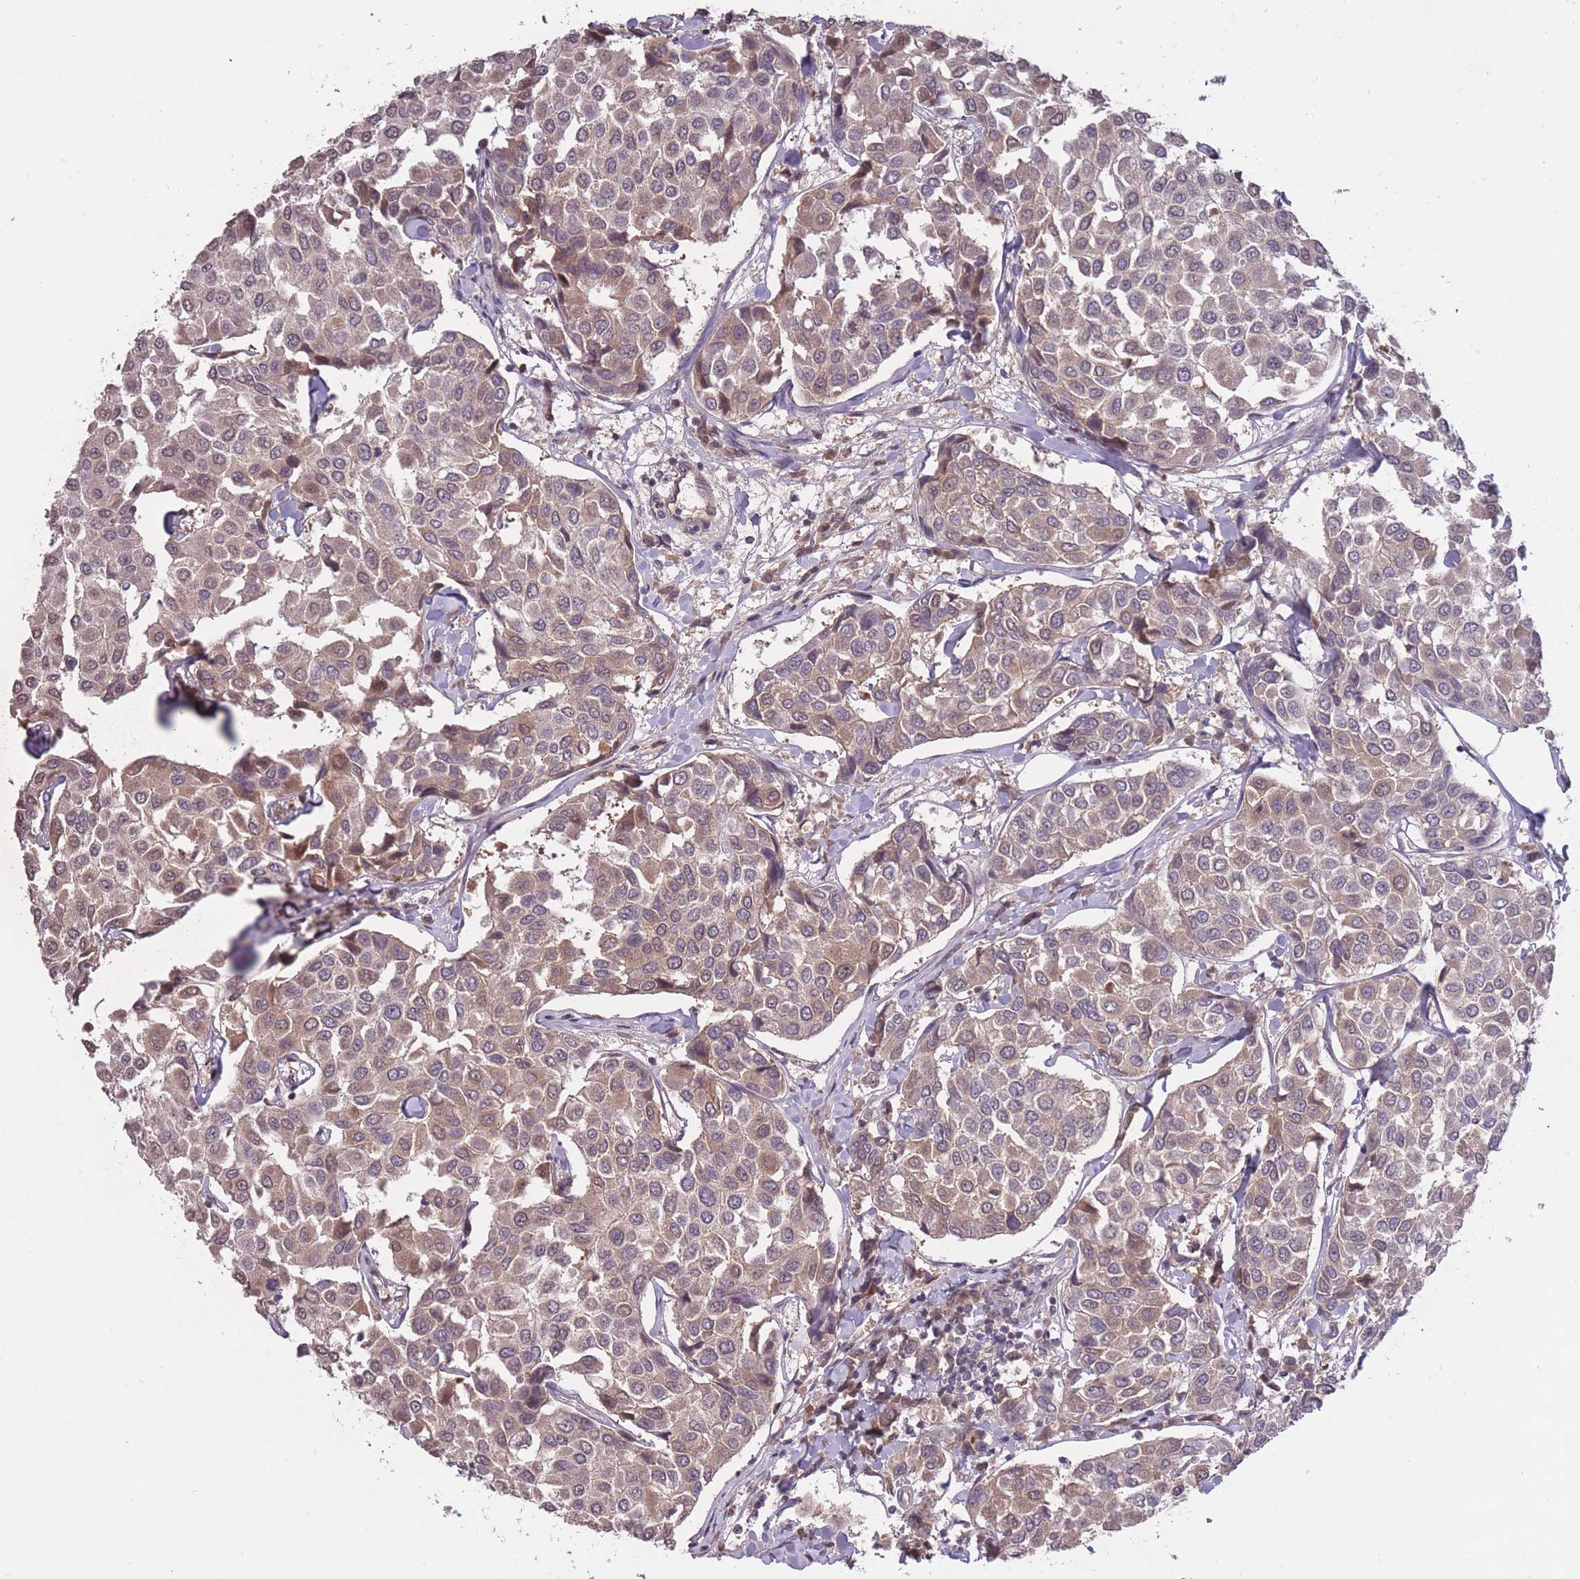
{"staining": {"intensity": "weak", "quantity": ">75%", "location": "cytoplasmic/membranous"}, "tissue": "breast cancer", "cell_type": "Tumor cells", "image_type": "cancer", "snomed": [{"axis": "morphology", "description": "Duct carcinoma"}, {"axis": "topography", "description": "Breast"}], "caption": "An immunohistochemistry image of neoplastic tissue is shown. Protein staining in brown highlights weak cytoplasmic/membranous positivity in breast infiltrating ductal carcinoma within tumor cells.", "gene": "ADCYAP1R1", "patient": {"sex": "female", "age": 55}}